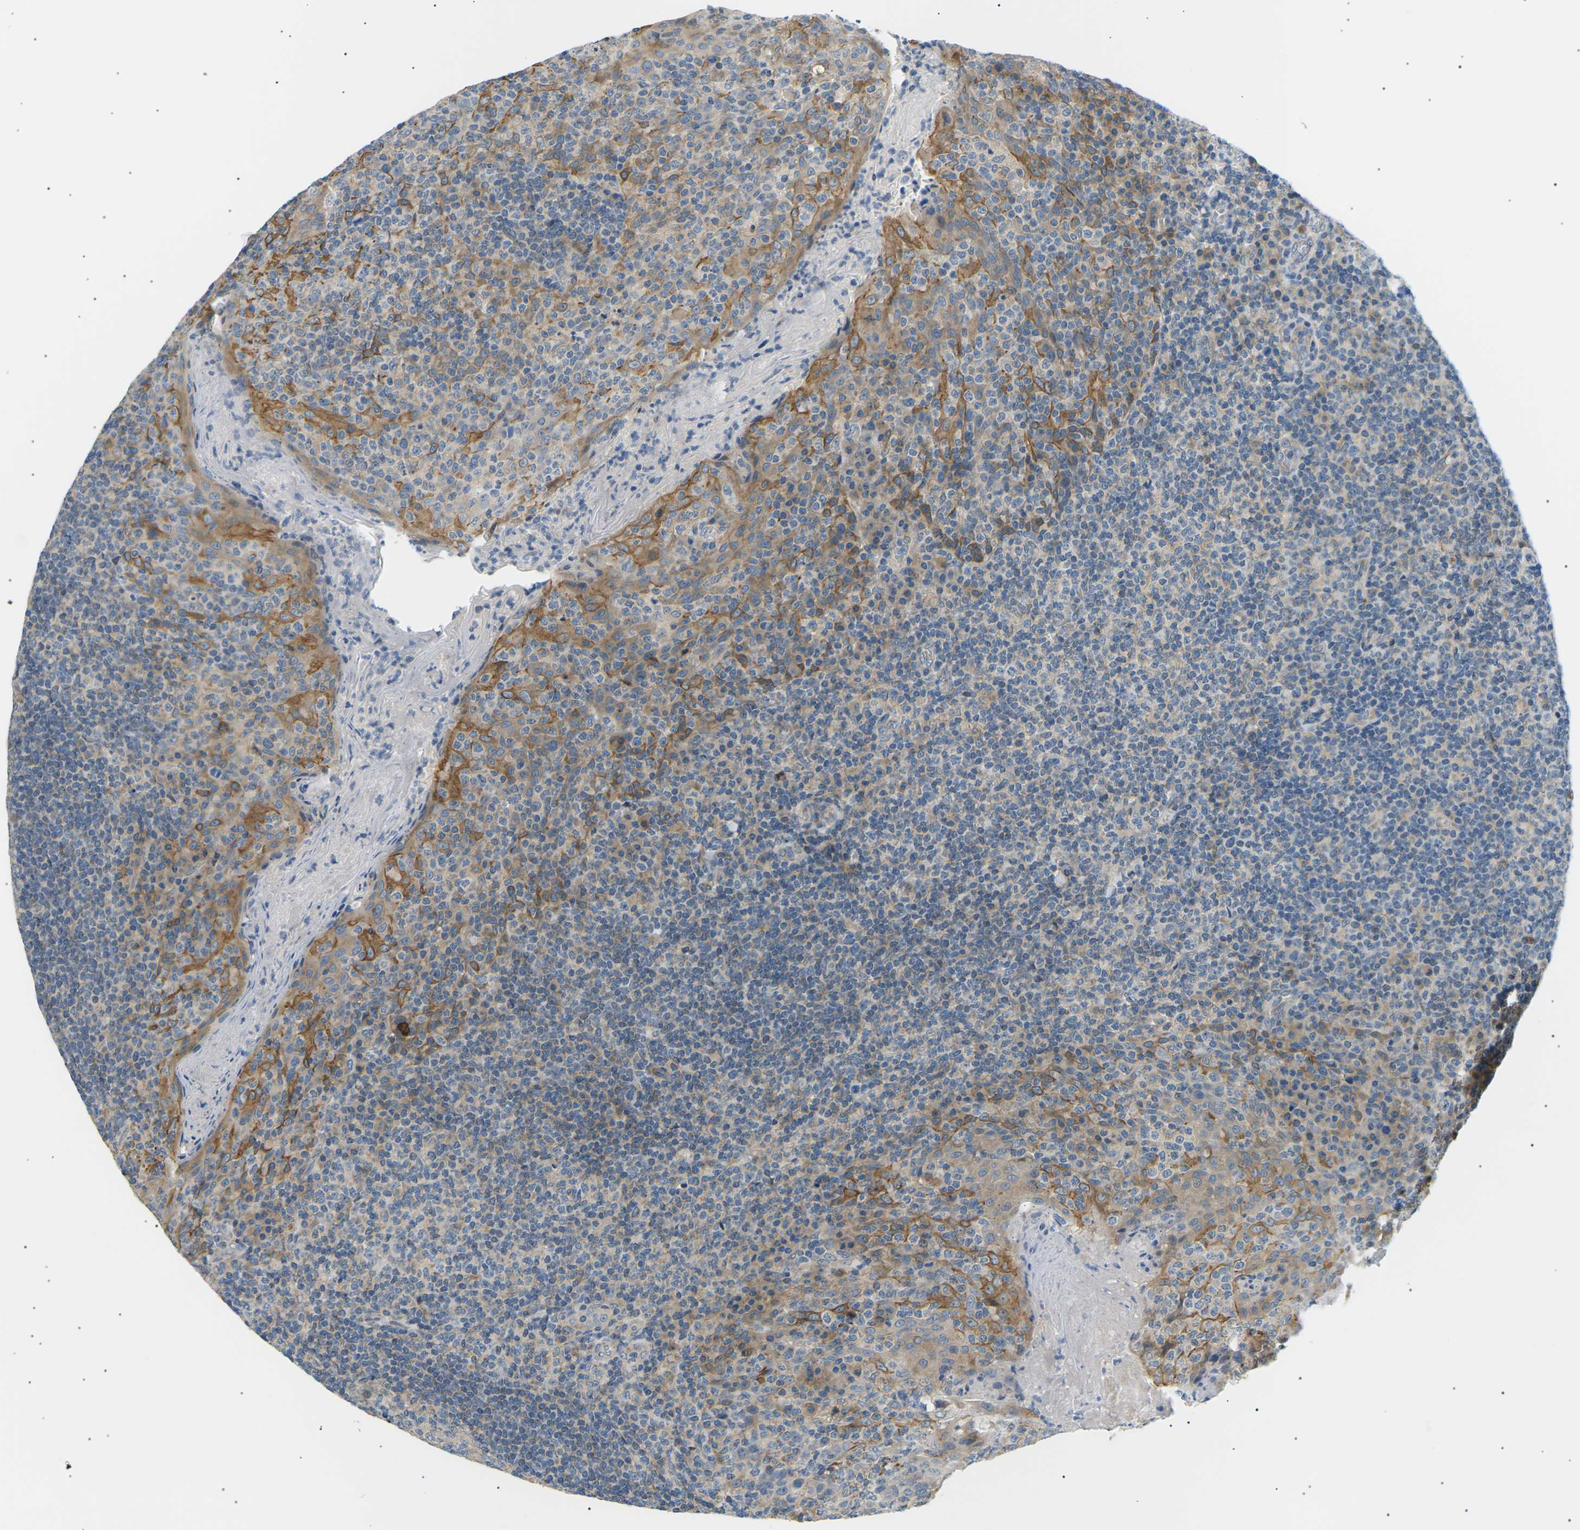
{"staining": {"intensity": "weak", "quantity": "<25%", "location": "cytoplasmic/membranous"}, "tissue": "tonsil", "cell_type": "Germinal center cells", "image_type": "normal", "snomed": [{"axis": "morphology", "description": "Normal tissue, NOS"}, {"axis": "topography", "description": "Tonsil"}], "caption": "The IHC micrograph has no significant staining in germinal center cells of tonsil. The staining is performed using DAB (3,3'-diaminobenzidine) brown chromogen with nuclei counter-stained in using hematoxylin.", "gene": "TBC1D8", "patient": {"sex": "male", "age": 17}}